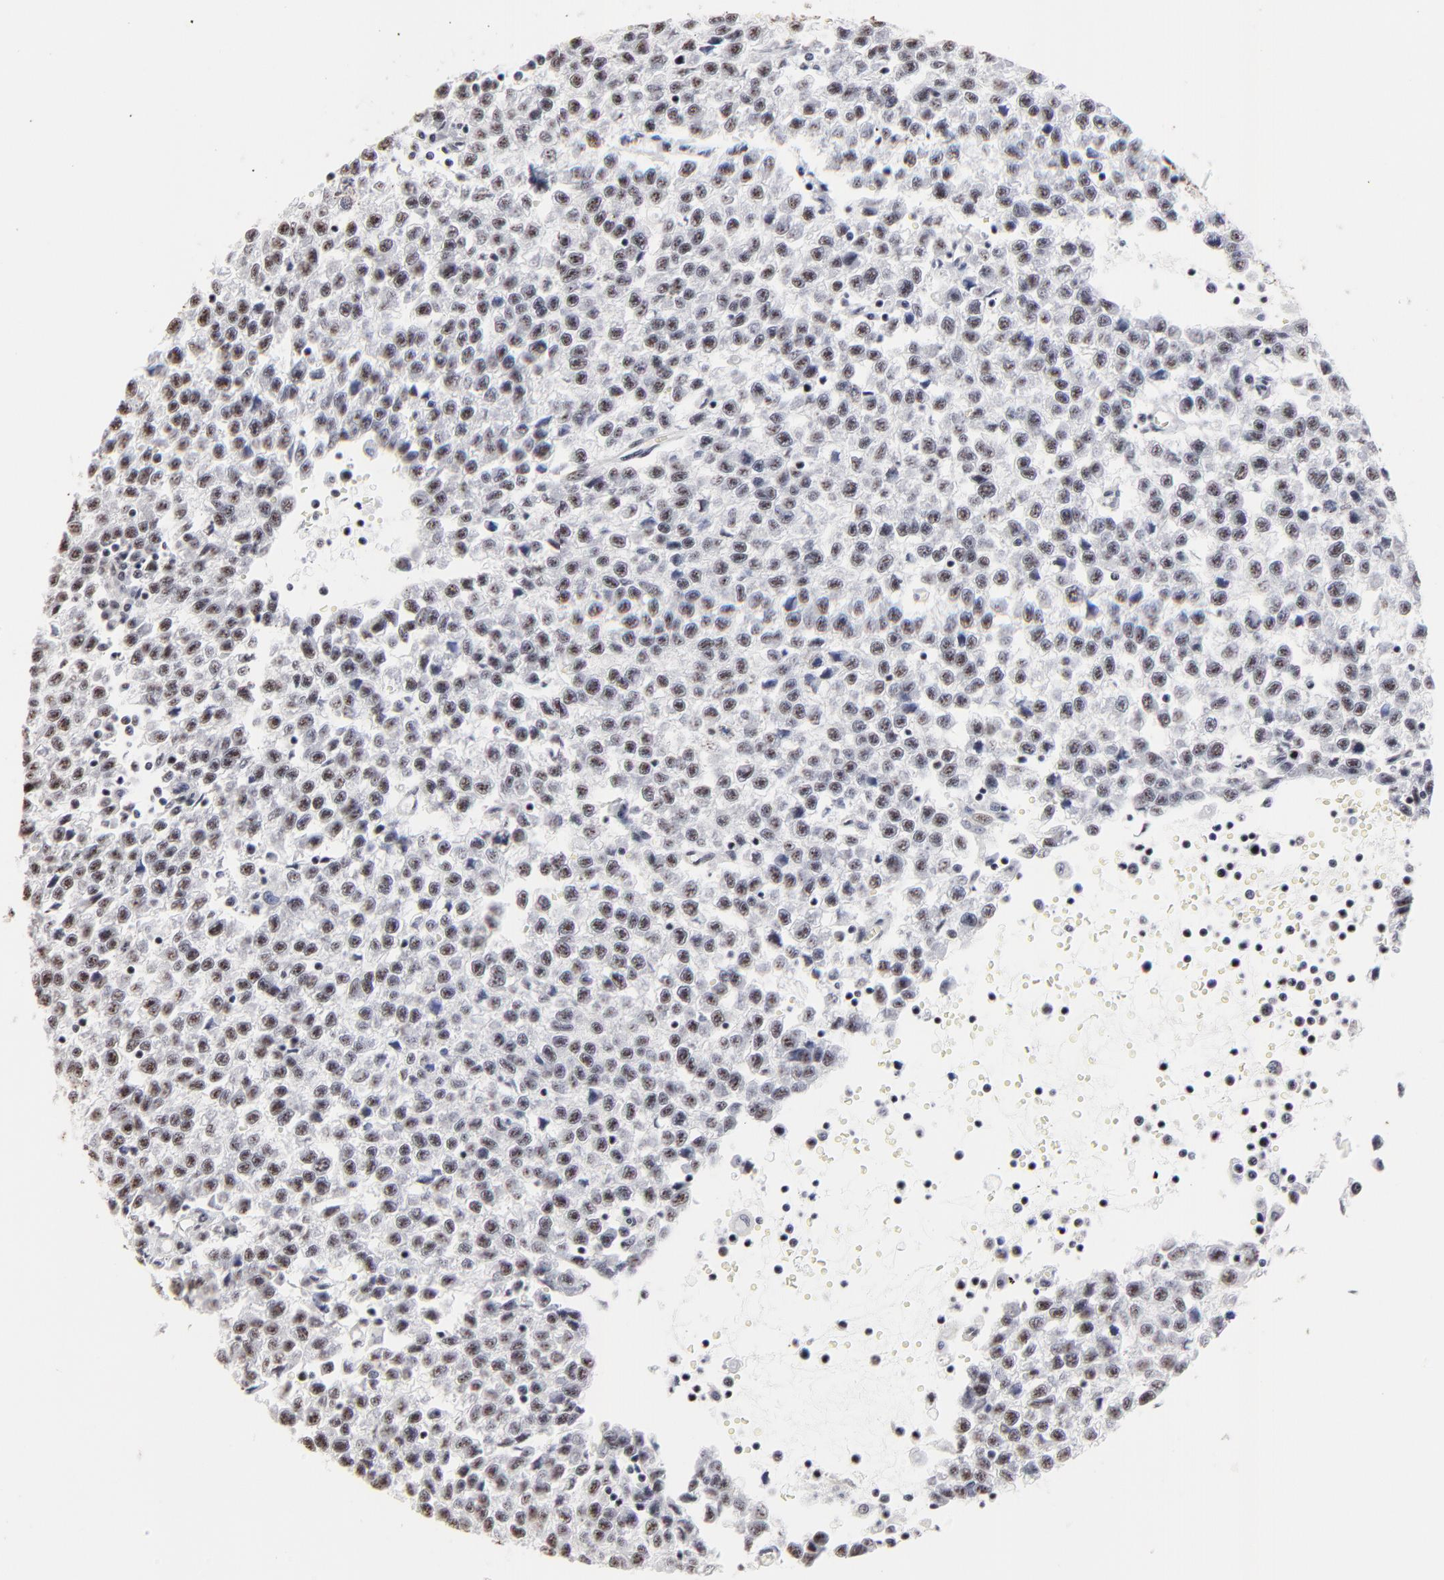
{"staining": {"intensity": "weak", "quantity": "25%-75%", "location": "nuclear"}, "tissue": "testis cancer", "cell_type": "Tumor cells", "image_type": "cancer", "snomed": [{"axis": "morphology", "description": "Seminoma, NOS"}, {"axis": "topography", "description": "Testis"}], "caption": "The micrograph shows immunohistochemical staining of testis cancer. There is weak nuclear positivity is seen in about 25%-75% of tumor cells.", "gene": "MBD4", "patient": {"sex": "male", "age": 35}}